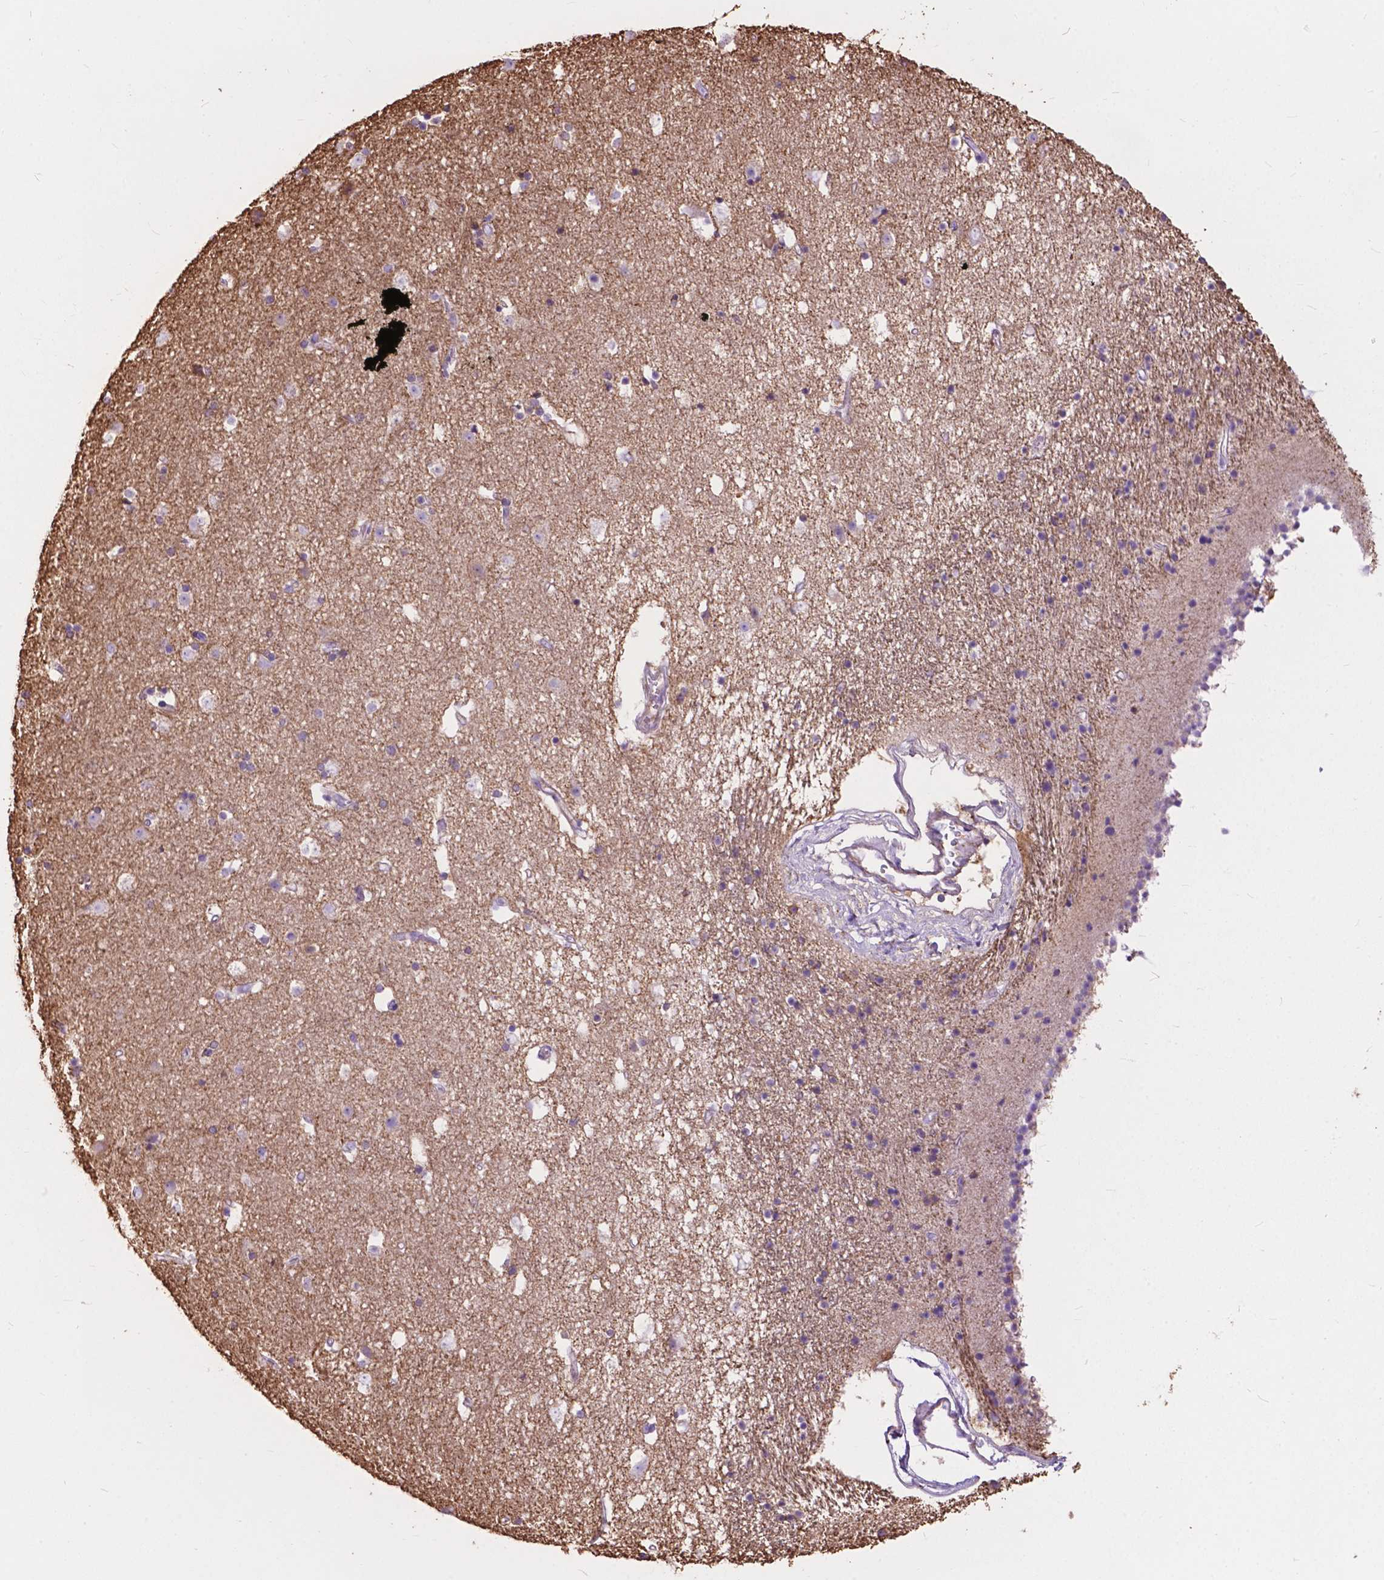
{"staining": {"intensity": "negative", "quantity": "none", "location": "none"}, "tissue": "caudate", "cell_type": "Glial cells", "image_type": "normal", "snomed": [{"axis": "morphology", "description": "Normal tissue, NOS"}, {"axis": "topography", "description": "Lateral ventricle wall"}], "caption": "IHC of unremarkable human caudate shows no staining in glial cells.", "gene": "PCDHA12", "patient": {"sex": "female", "age": 71}}